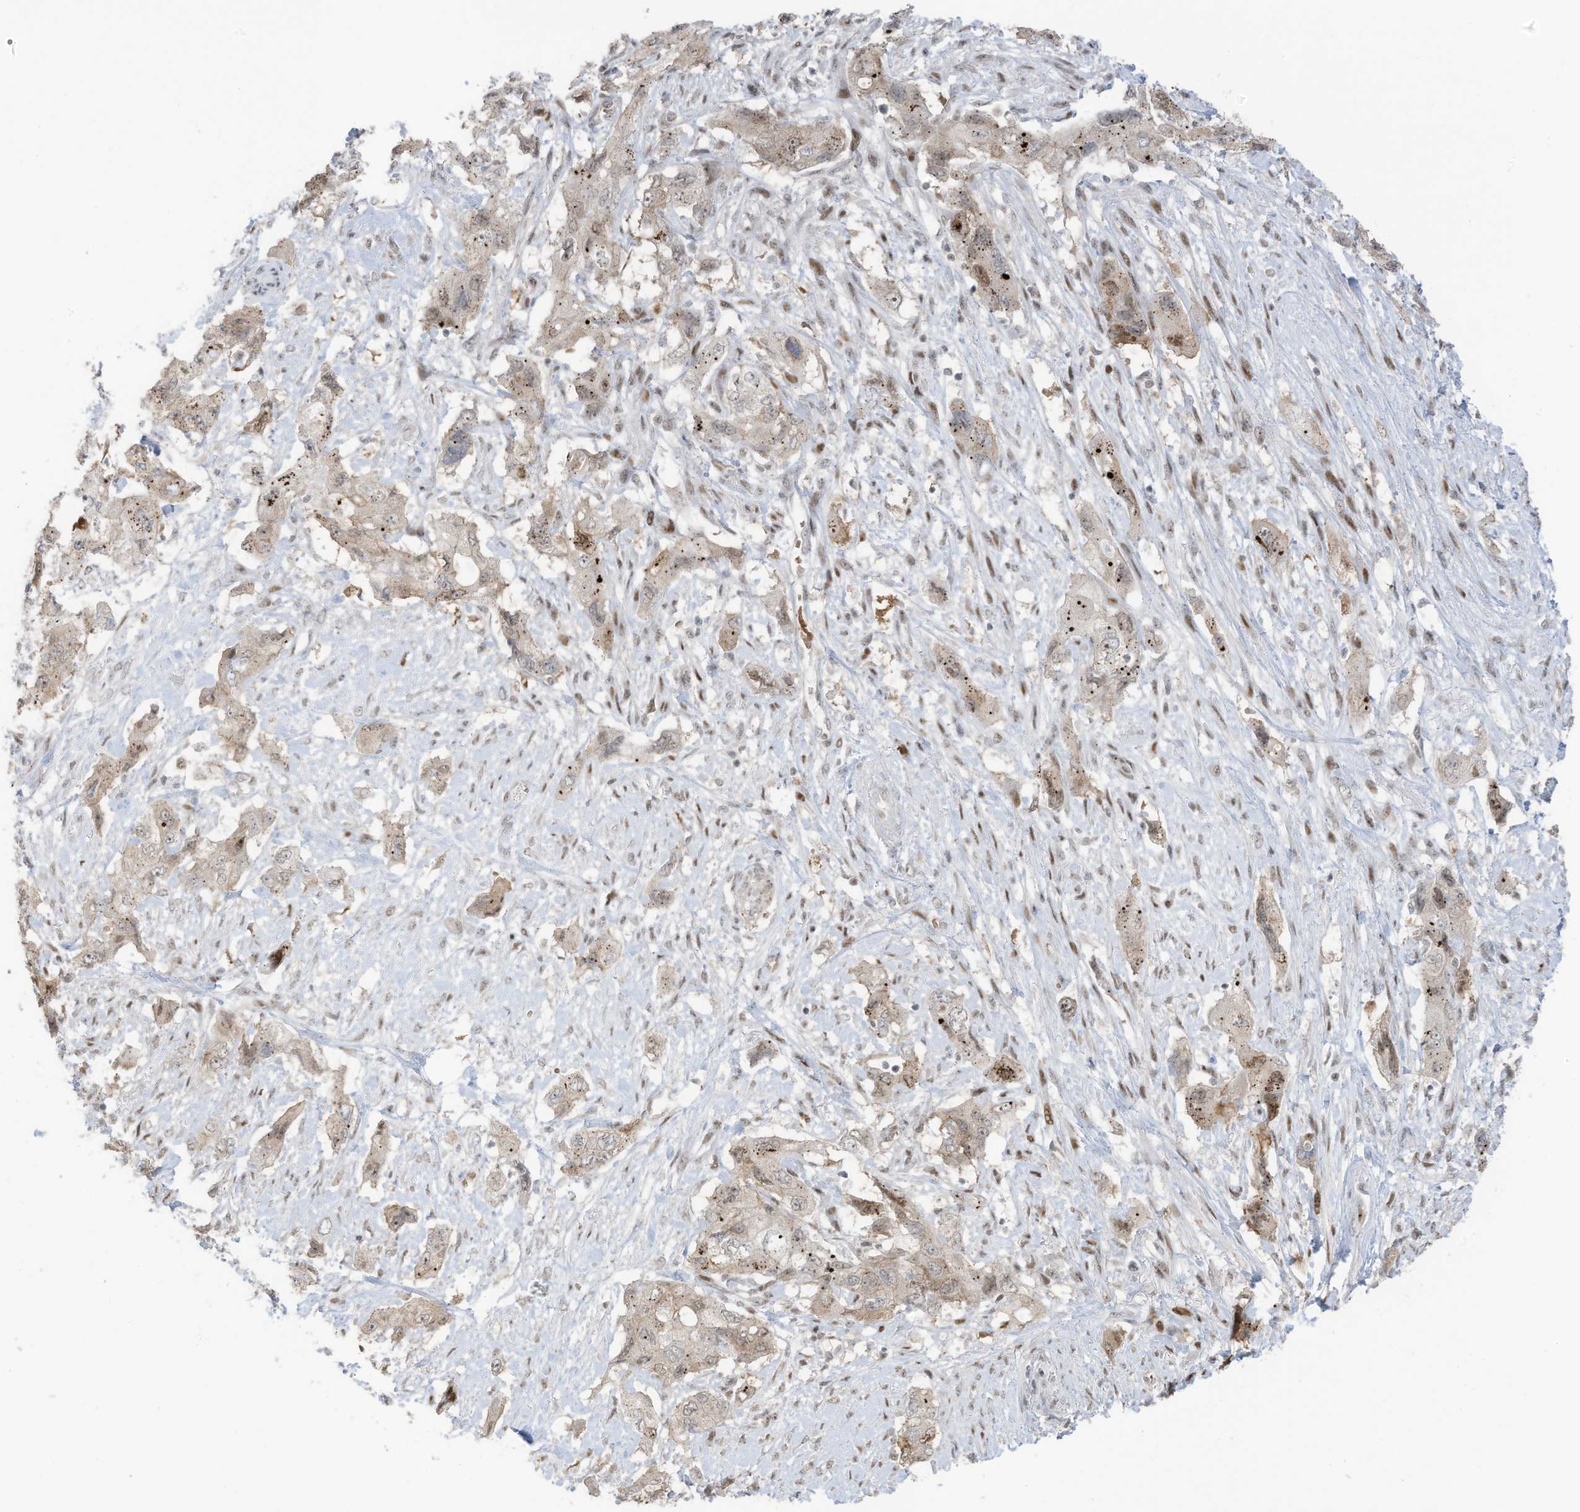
{"staining": {"intensity": "moderate", "quantity": "25%-75%", "location": "cytoplasmic/membranous,nuclear"}, "tissue": "pancreatic cancer", "cell_type": "Tumor cells", "image_type": "cancer", "snomed": [{"axis": "morphology", "description": "Adenocarcinoma, NOS"}, {"axis": "topography", "description": "Pancreas"}], "caption": "Protein expression analysis of human pancreatic cancer reveals moderate cytoplasmic/membranous and nuclear staining in approximately 25%-75% of tumor cells.", "gene": "ZCWPW2", "patient": {"sex": "female", "age": 73}}